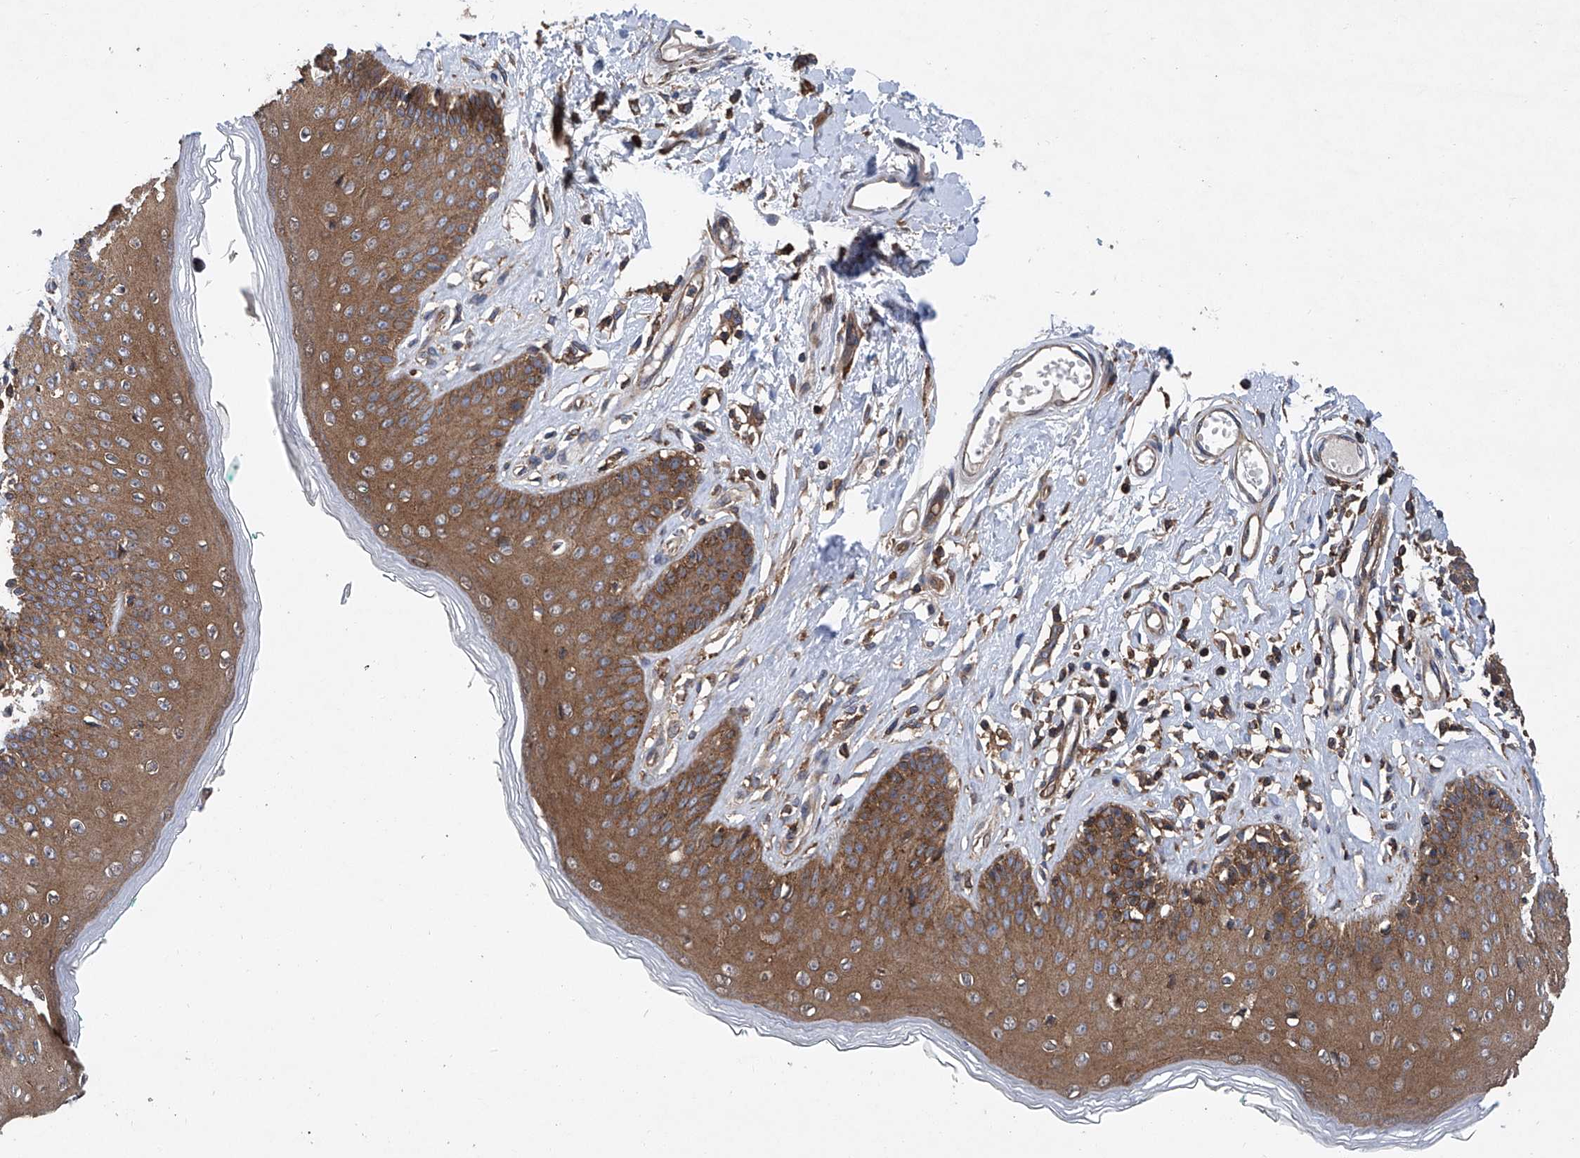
{"staining": {"intensity": "moderate", "quantity": ">75%", "location": "cytoplasmic/membranous,nuclear"}, "tissue": "skin", "cell_type": "Epidermal cells", "image_type": "normal", "snomed": [{"axis": "morphology", "description": "Normal tissue, NOS"}, {"axis": "morphology", "description": "Squamous cell carcinoma, NOS"}, {"axis": "topography", "description": "Vulva"}], "caption": "DAB immunohistochemical staining of normal skin reveals moderate cytoplasmic/membranous,nuclear protein expression in about >75% of epidermal cells. (DAB IHC with brightfield microscopy, high magnification).", "gene": "SMAP1", "patient": {"sex": "female", "age": 85}}